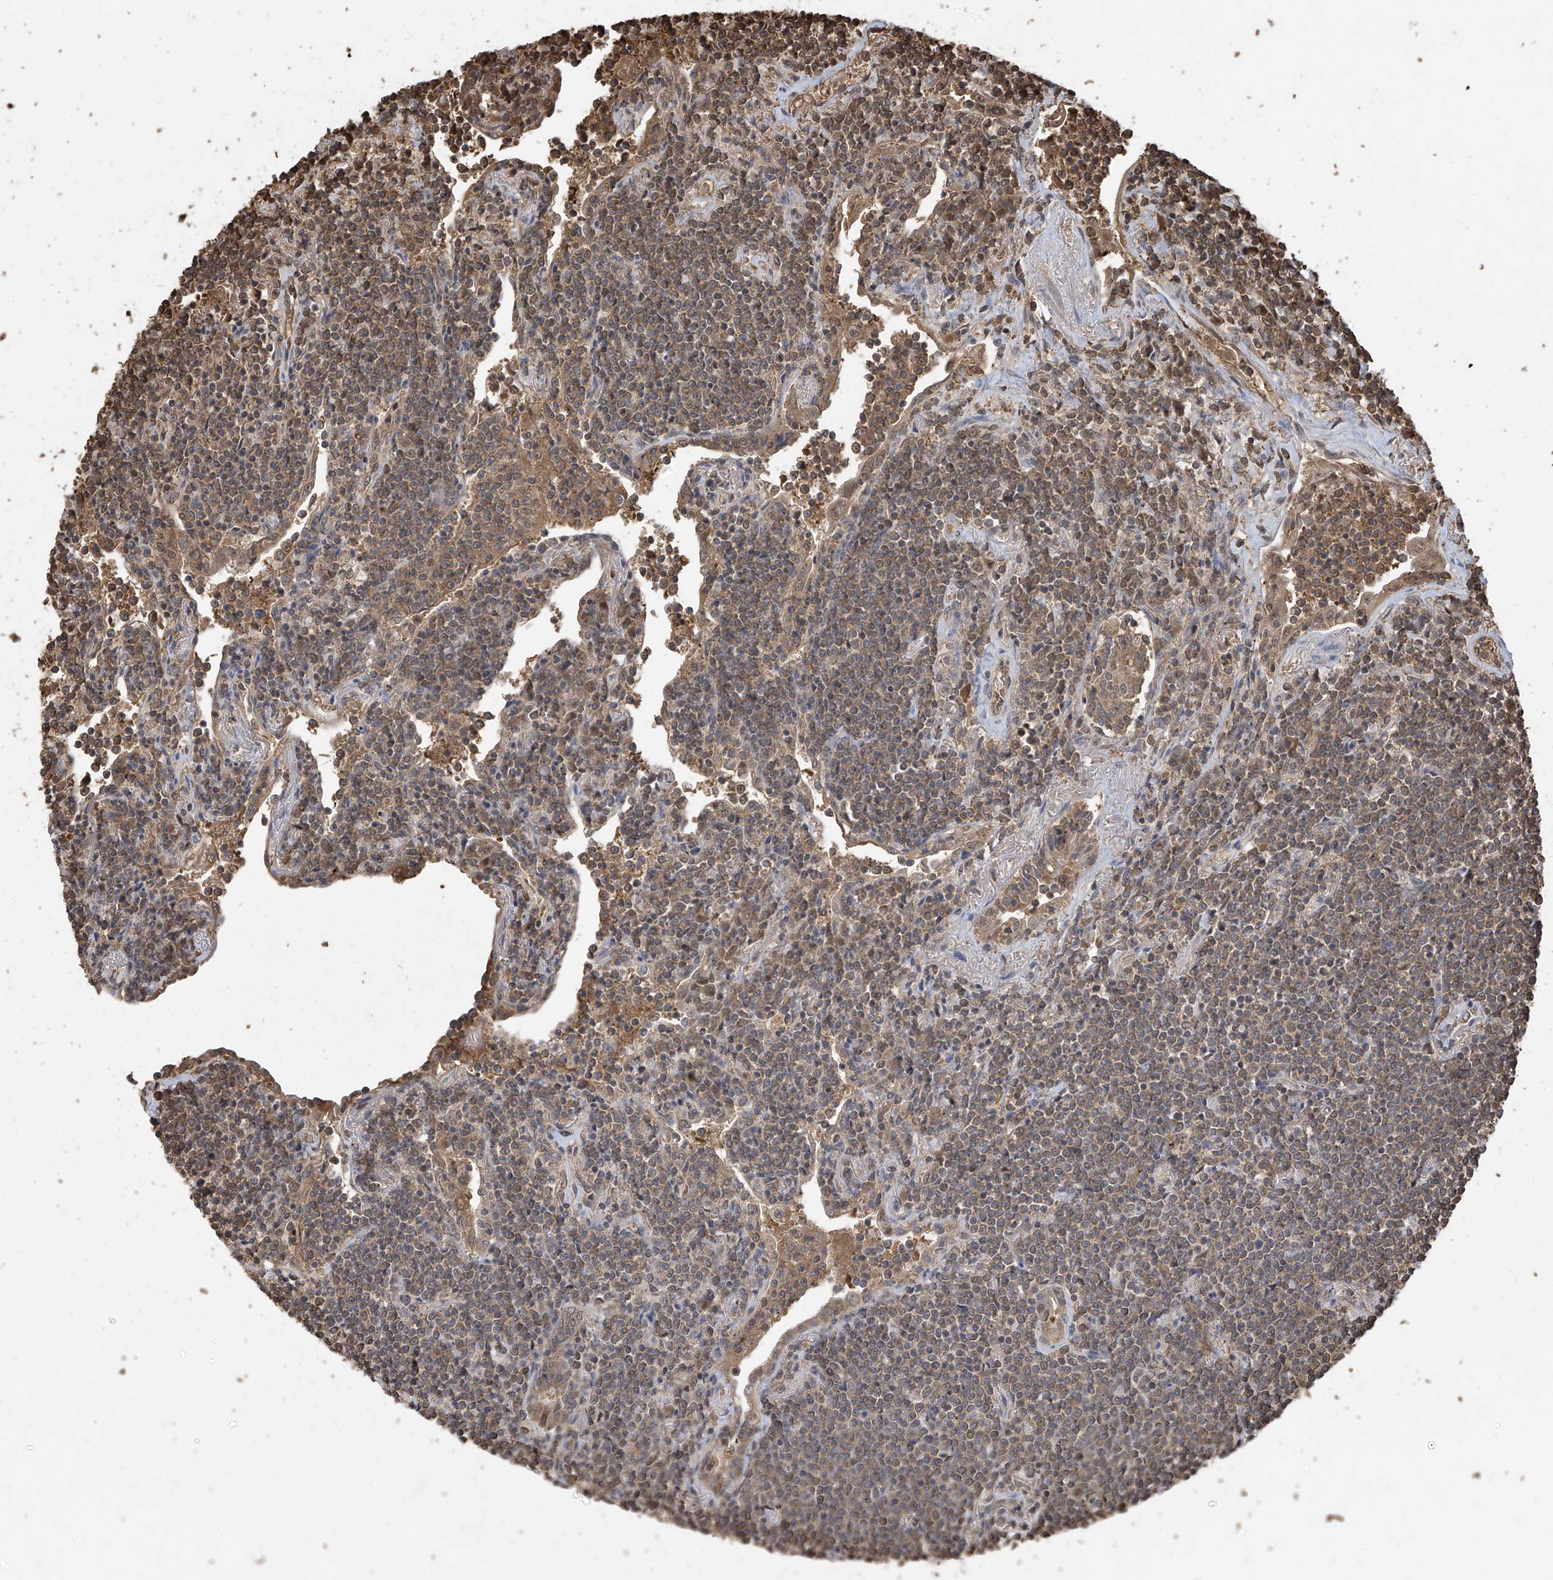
{"staining": {"intensity": "weak", "quantity": ">75%", "location": "cytoplasmic/membranous"}, "tissue": "lymphoma", "cell_type": "Tumor cells", "image_type": "cancer", "snomed": [{"axis": "morphology", "description": "Malignant lymphoma, non-Hodgkin's type, Low grade"}, {"axis": "topography", "description": "Lung"}], "caption": "Malignant lymphoma, non-Hodgkin's type (low-grade) tissue demonstrates weak cytoplasmic/membranous staining in about >75% of tumor cells, visualized by immunohistochemistry.", "gene": "PNPT1", "patient": {"sex": "female", "age": 71}}